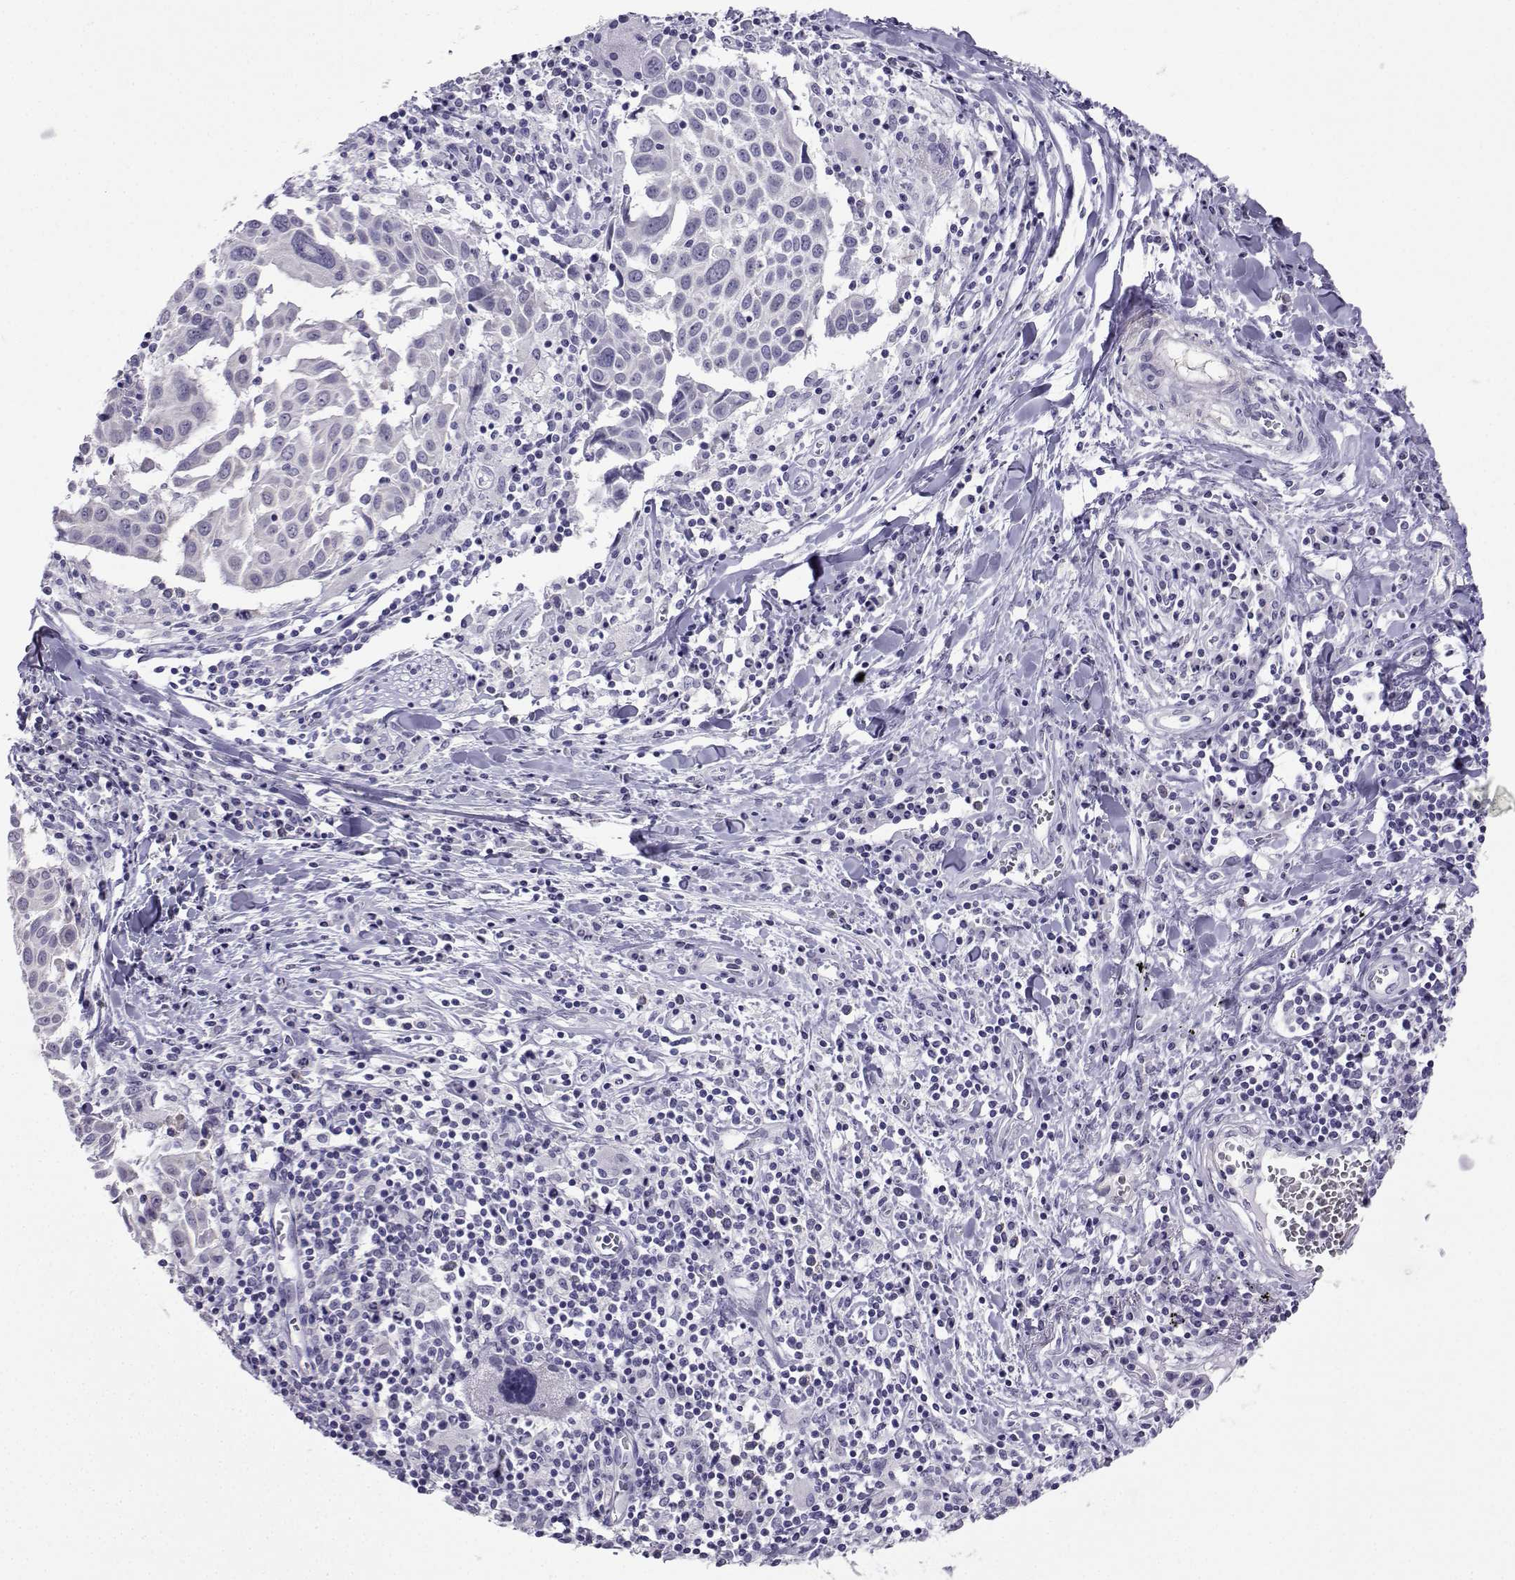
{"staining": {"intensity": "negative", "quantity": "none", "location": "none"}, "tissue": "lung cancer", "cell_type": "Tumor cells", "image_type": "cancer", "snomed": [{"axis": "morphology", "description": "Squamous cell carcinoma, NOS"}, {"axis": "topography", "description": "Lung"}], "caption": "This micrograph is of squamous cell carcinoma (lung) stained with immunohistochemistry to label a protein in brown with the nuclei are counter-stained blue. There is no staining in tumor cells.", "gene": "KIF17", "patient": {"sex": "male", "age": 57}}